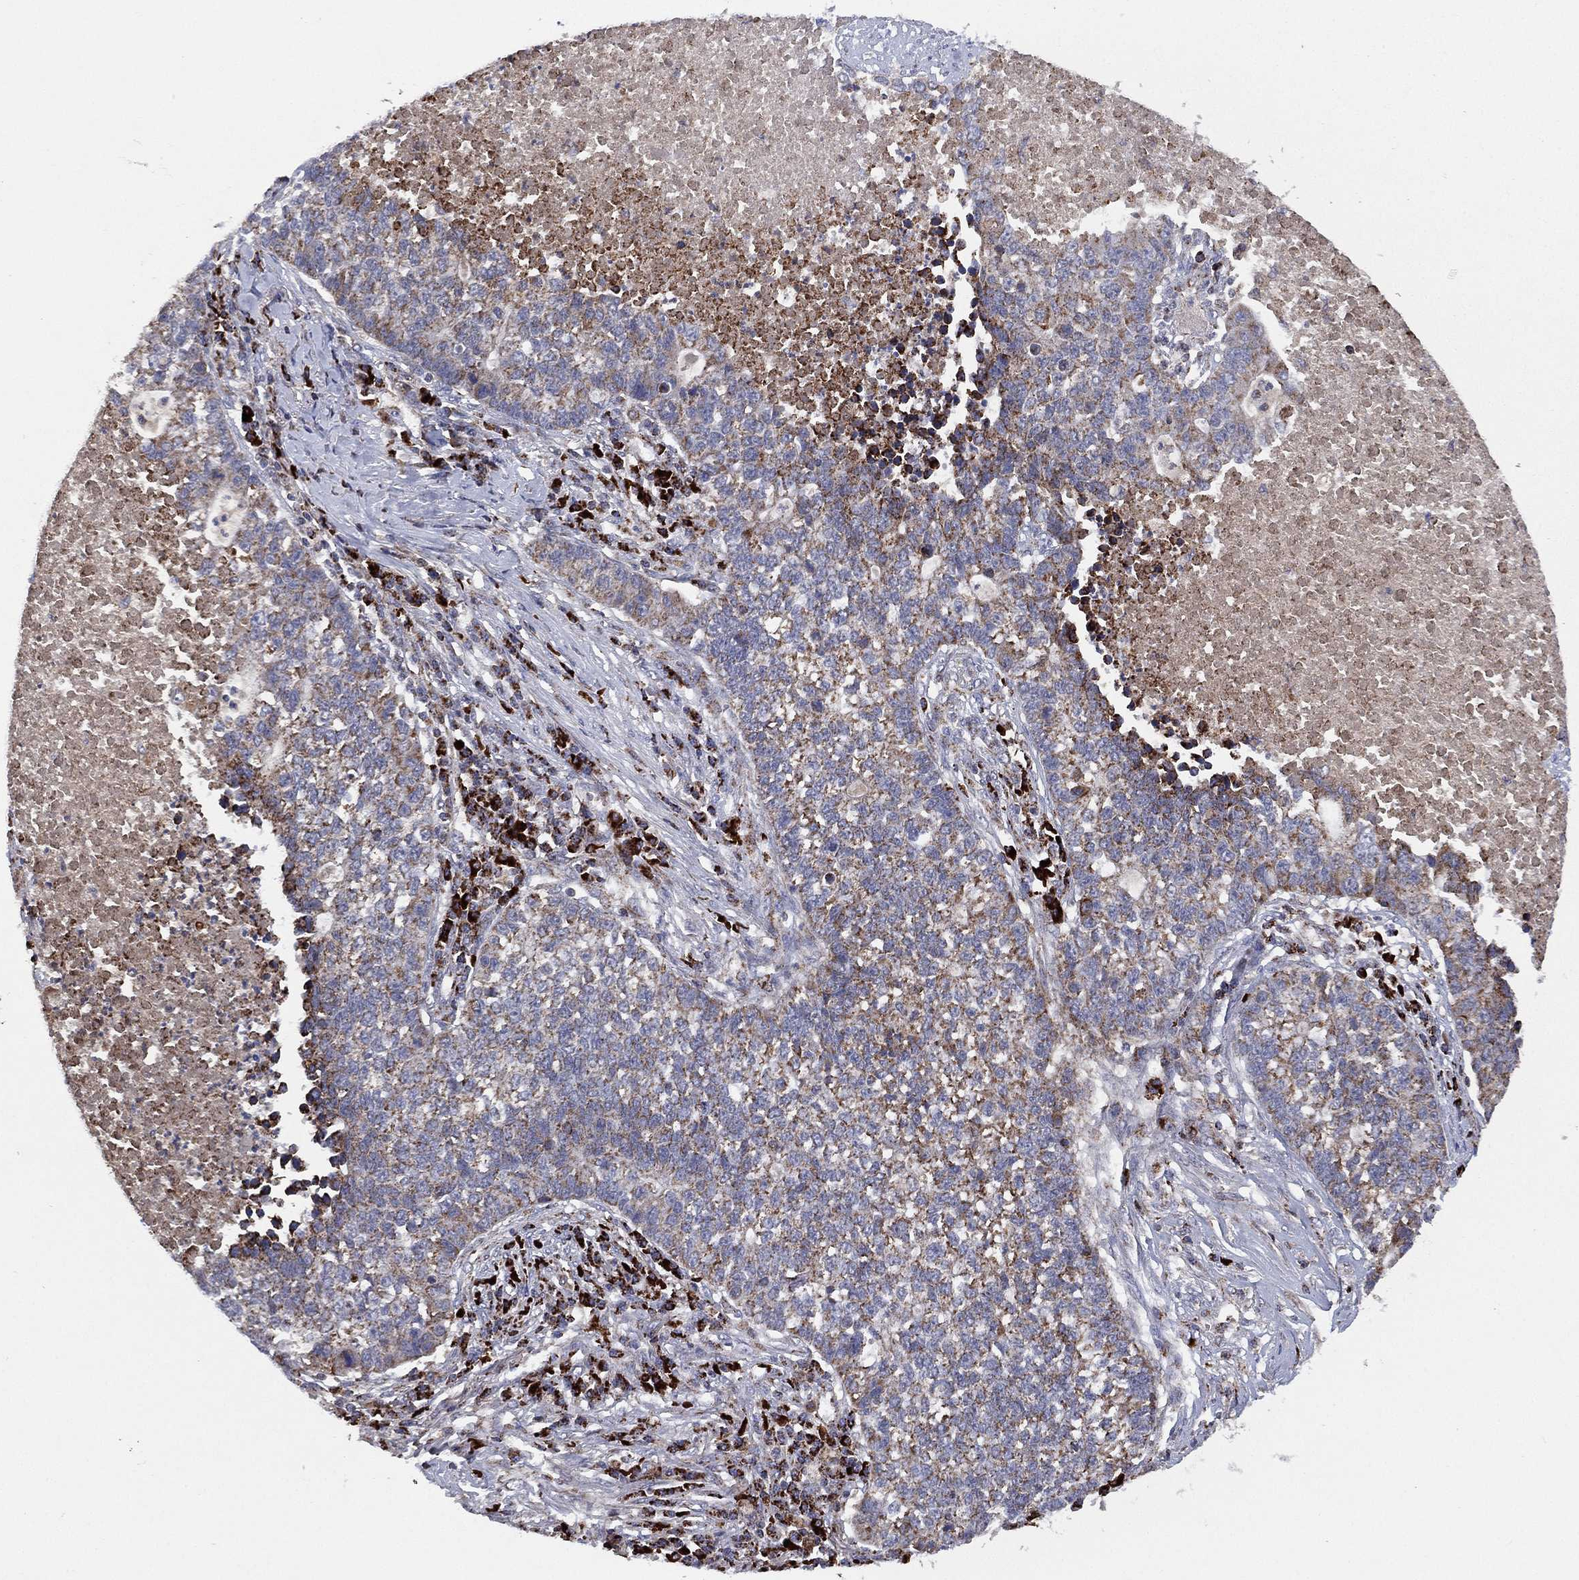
{"staining": {"intensity": "moderate", "quantity": "25%-75%", "location": "cytoplasmic/membranous"}, "tissue": "lung cancer", "cell_type": "Tumor cells", "image_type": "cancer", "snomed": [{"axis": "morphology", "description": "Adenocarcinoma, NOS"}, {"axis": "topography", "description": "Lung"}], "caption": "Protein staining by immunohistochemistry (IHC) shows moderate cytoplasmic/membranous staining in about 25%-75% of tumor cells in lung cancer.", "gene": "PPP2R5A", "patient": {"sex": "male", "age": 57}}